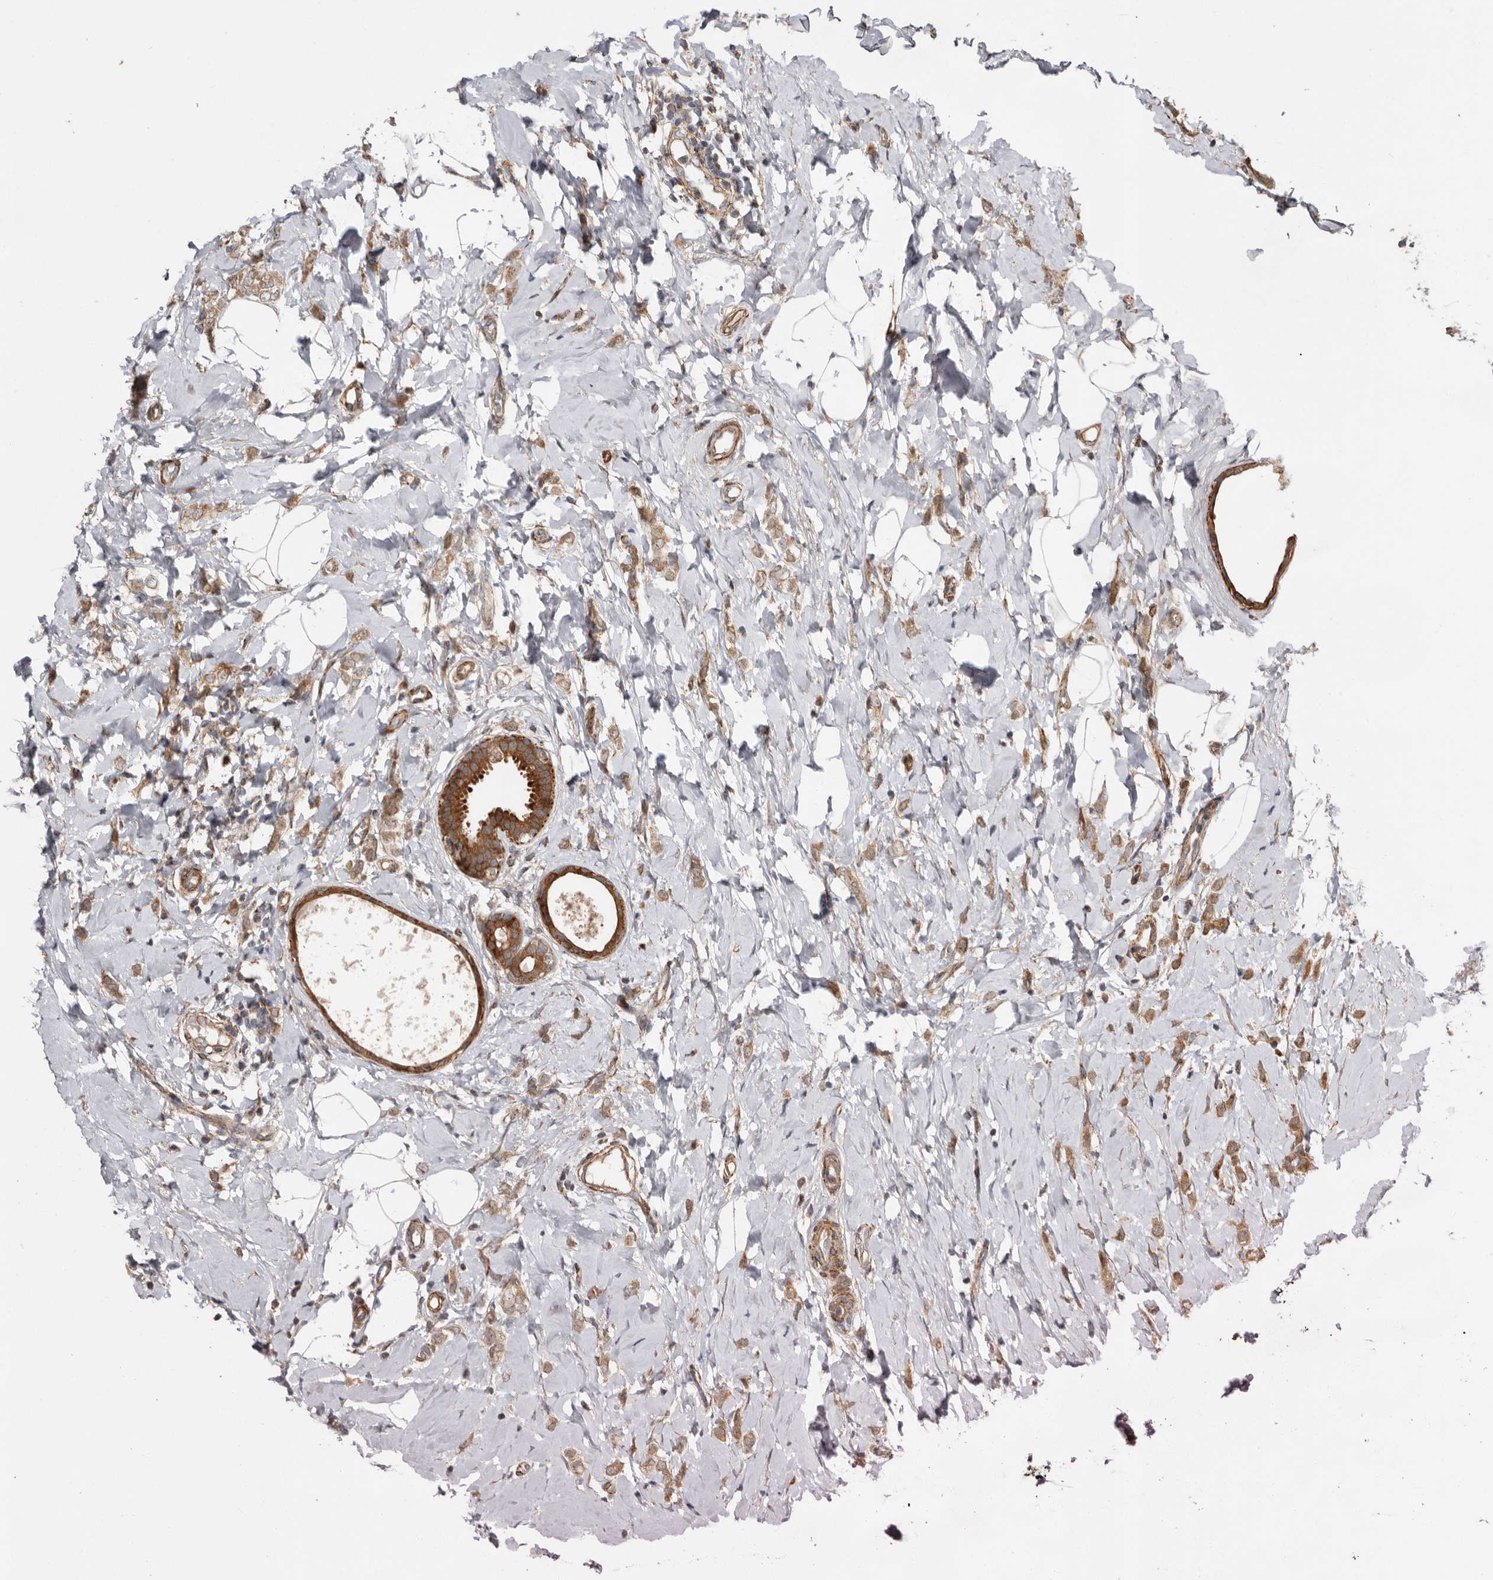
{"staining": {"intensity": "moderate", "quantity": ">75%", "location": "cytoplasmic/membranous"}, "tissue": "breast cancer", "cell_type": "Tumor cells", "image_type": "cancer", "snomed": [{"axis": "morphology", "description": "Lobular carcinoma"}, {"axis": "topography", "description": "Breast"}], "caption": "This is a histology image of immunohistochemistry staining of breast cancer, which shows moderate positivity in the cytoplasmic/membranous of tumor cells.", "gene": "PROKR1", "patient": {"sex": "female", "age": 47}}